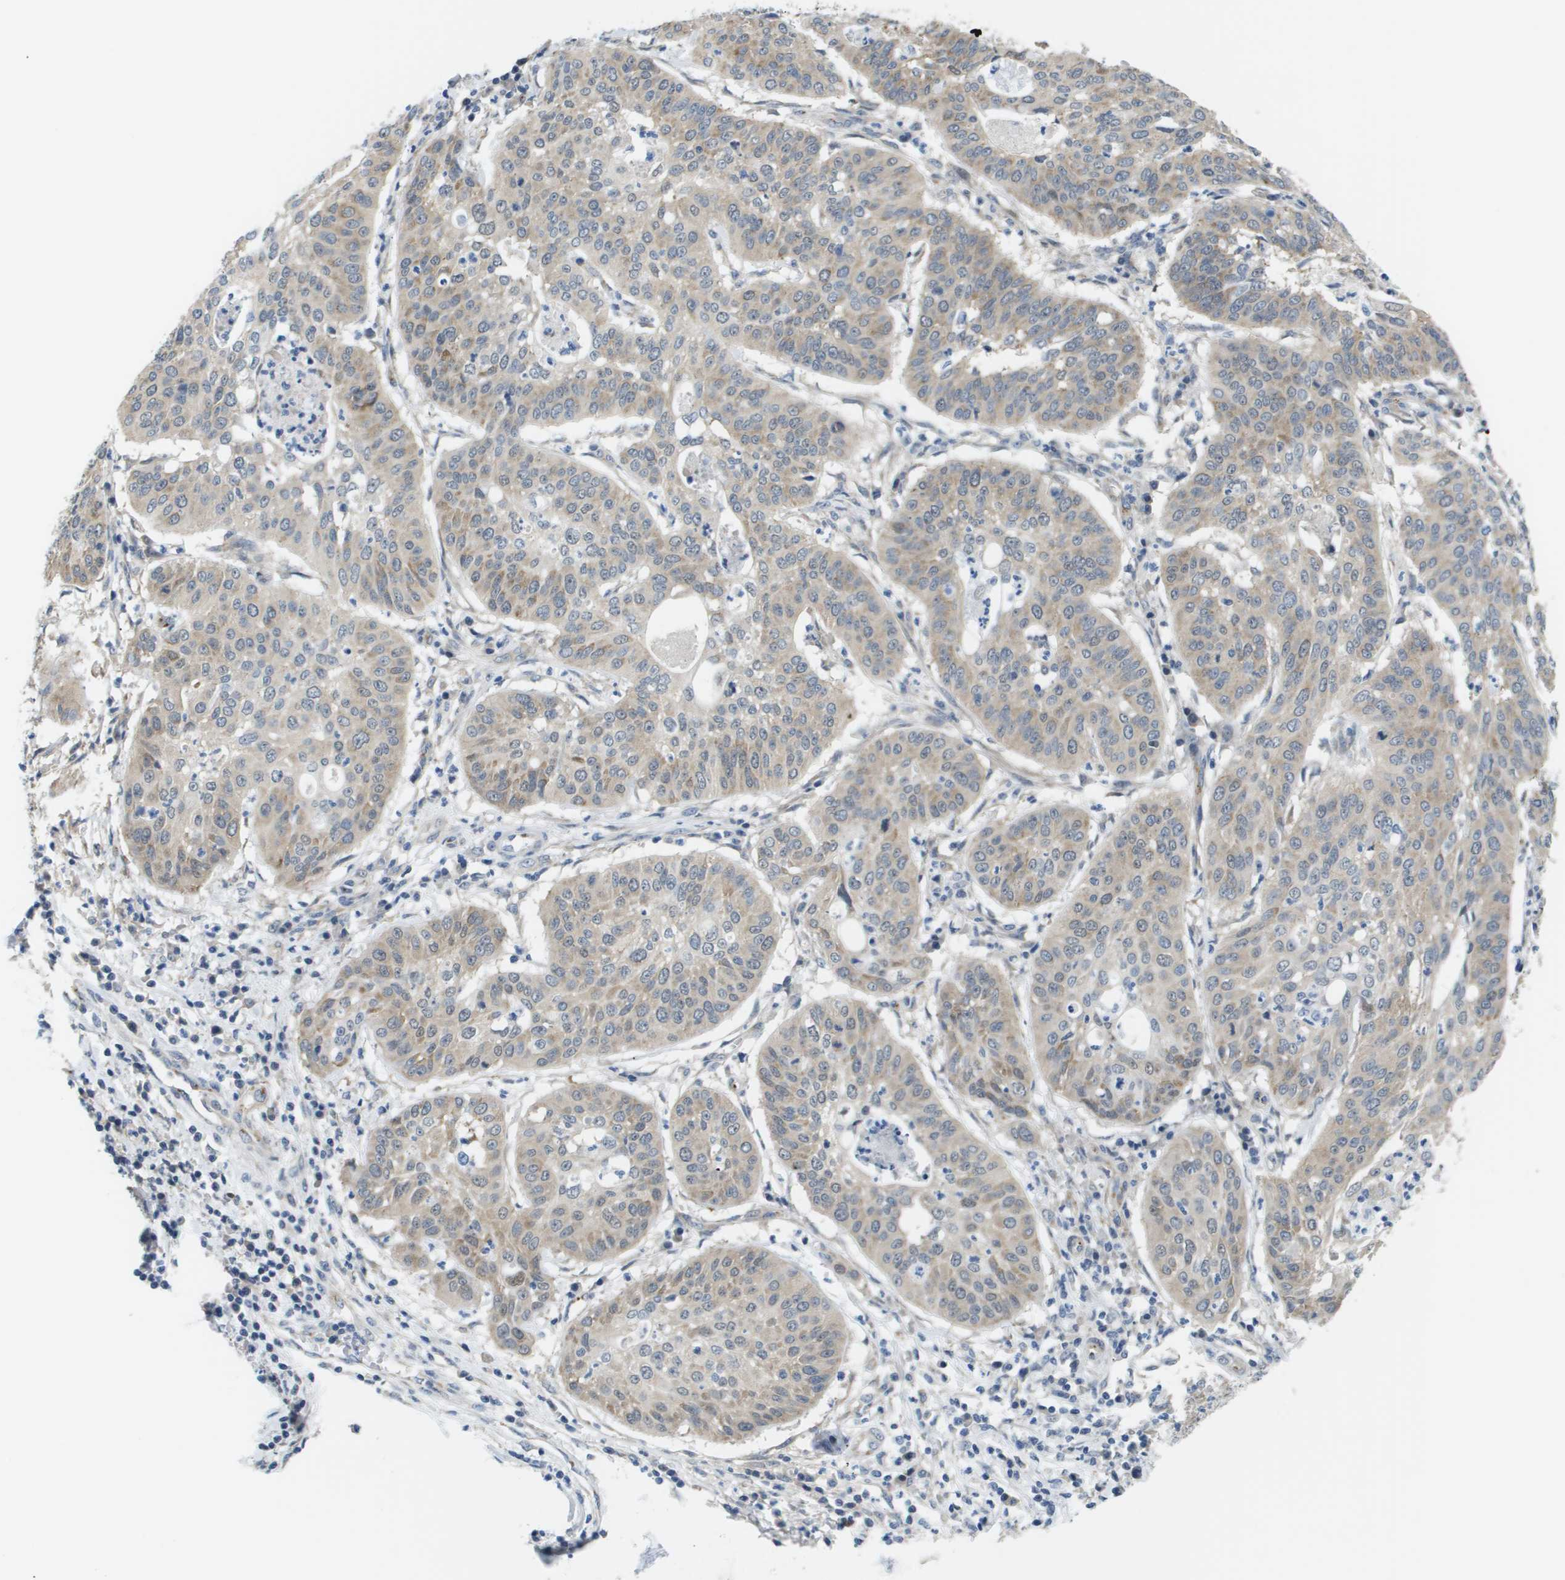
{"staining": {"intensity": "weak", "quantity": ">75%", "location": "cytoplasmic/membranous"}, "tissue": "cervical cancer", "cell_type": "Tumor cells", "image_type": "cancer", "snomed": [{"axis": "morphology", "description": "Normal tissue, NOS"}, {"axis": "morphology", "description": "Squamous cell carcinoma, NOS"}, {"axis": "topography", "description": "Cervix"}], "caption": "Immunohistochemistry micrograph of neoplastic tissue: squamous cell carcinoma (cervical) stained using IHC exhibits low levels of weak protein expression localized specifically in the cytoplasmic/membranous of tumor cells, appearing as a cytoplasmic/membranous brown color.", "gene": "OTUD5", "patient": {"sex": "female", "age": 39}}